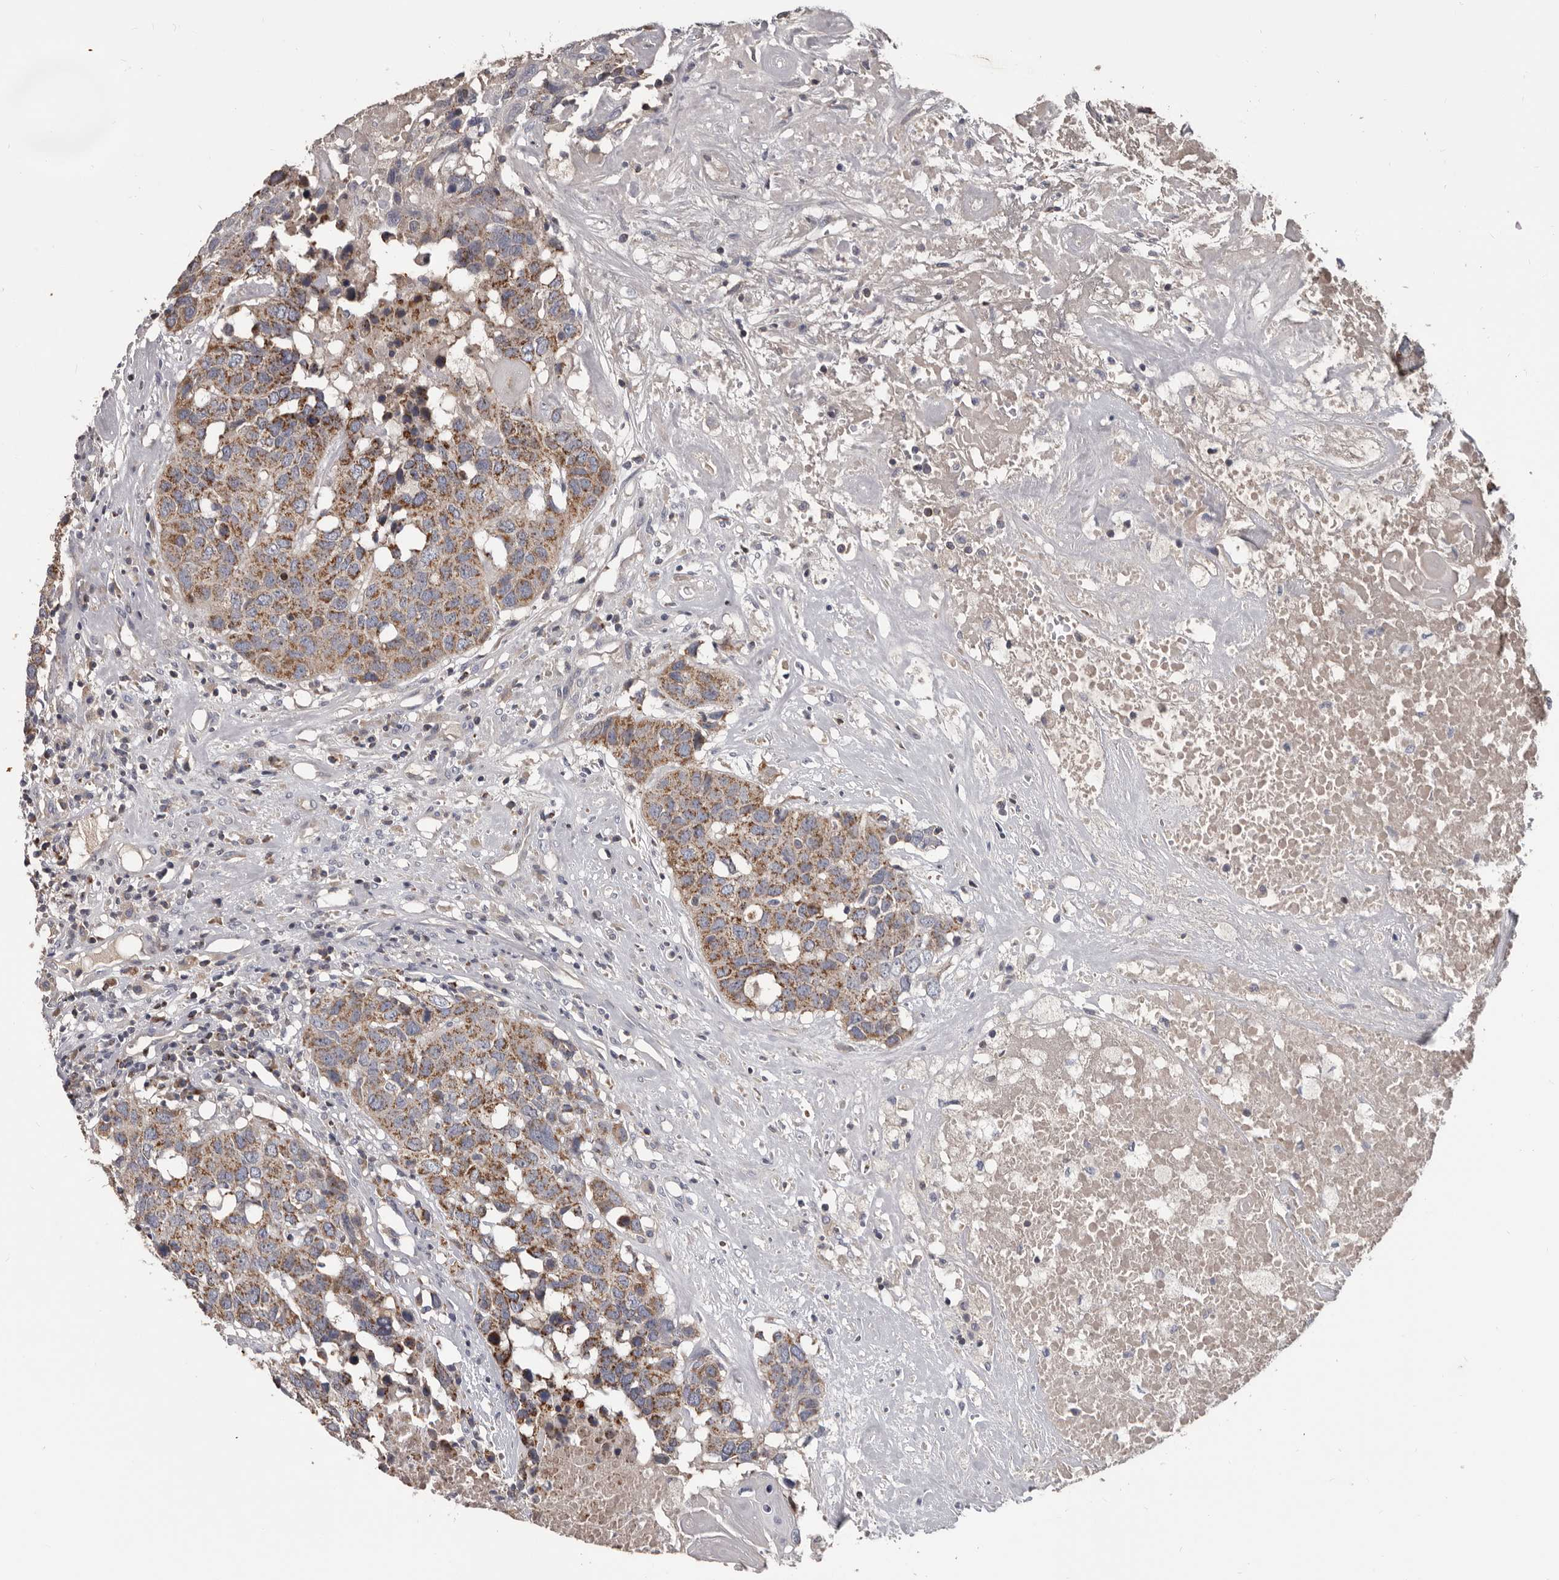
{"staining": {"intensity": "moderate", "quantity": ">75%", "location": "cytoplasmic/membranous"}, "tissue": "head and neck cancer", "cell_type": "Tumor cells", "image_type": "cancer", "snomed": [{"axis": "morphology", "description": "Squamous cell carcinoma, NOS"}, {"axis": "topography", "description": "Head-Neck"}], "caption": "High-magnification brightfield microscopy of head and neck cancer (squamous cell carcinoma) stained with DAB (brown) and counterstained with hematoxylin (blue). tumor cells exhibit moderate cytoplasmic/membranous expression is appreciated in approximately>75% of cells. Using DAB (3,3'-diaminobenzidine) (brown) and hematoxylin (blue) stains, captured at high magnification using brightfield microscopy.", "gene": "ALDH5A1", "patient": {"sex": "male", "age": 66}}